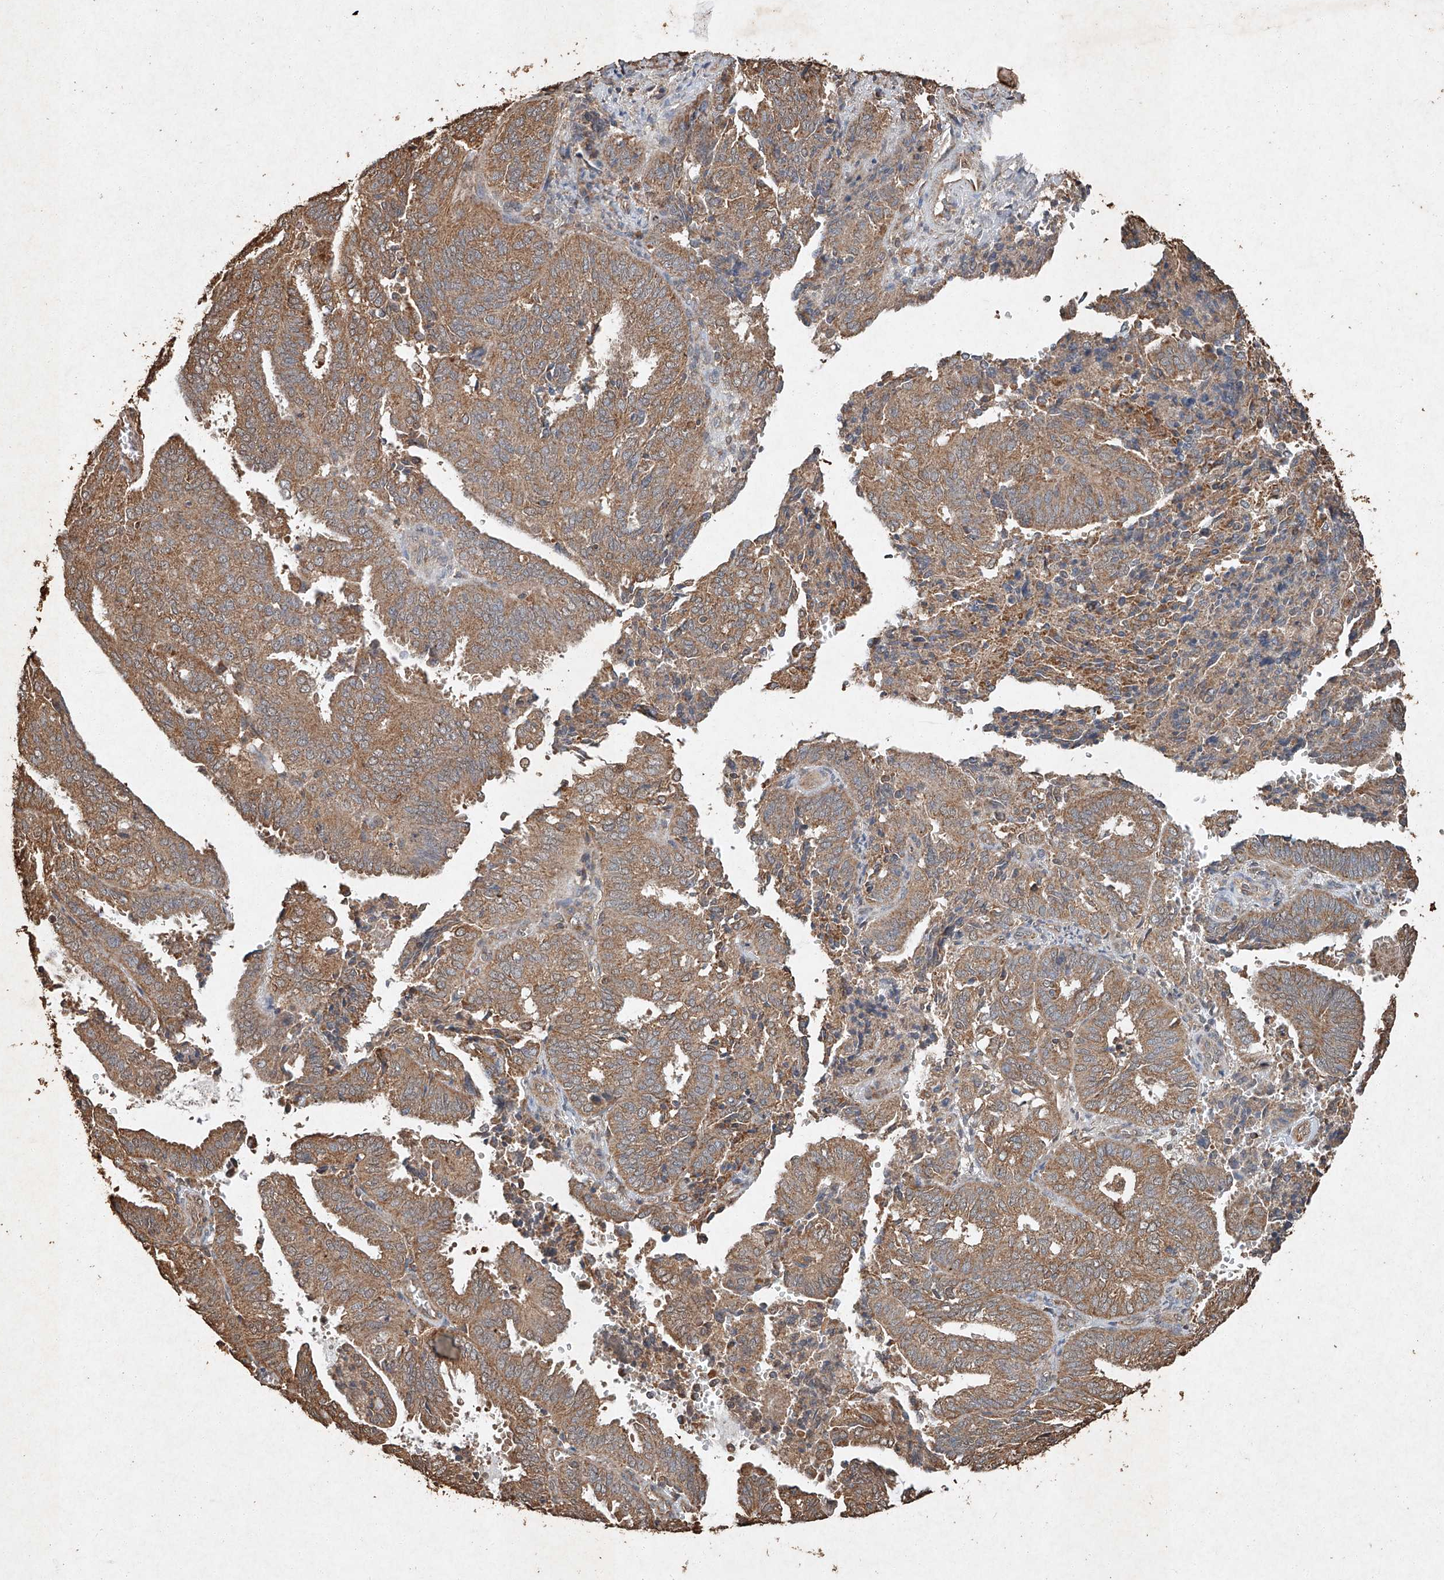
{"staining": {"intensity": "moderate", "quantity": ">75%", "location": "cytoplasmic/membranous"}, "tissue": "endometrial cancer", "cell_type": "Tumor cells", "image_type": "cancer", "snomed": [{"axis": "morphology", "description": "Adenocarcinoma, NOS"}, {"axis": "topography", "description": "Uterus"}], "caption": "Protein expression analysis of human adenocarcinoma (endometrial) reveals moderate cytoplasmic/membranous positivity in approximately >75% of tumor cells.", "gene": "STK3", "patient": {"sex": "female", "age": 60}}